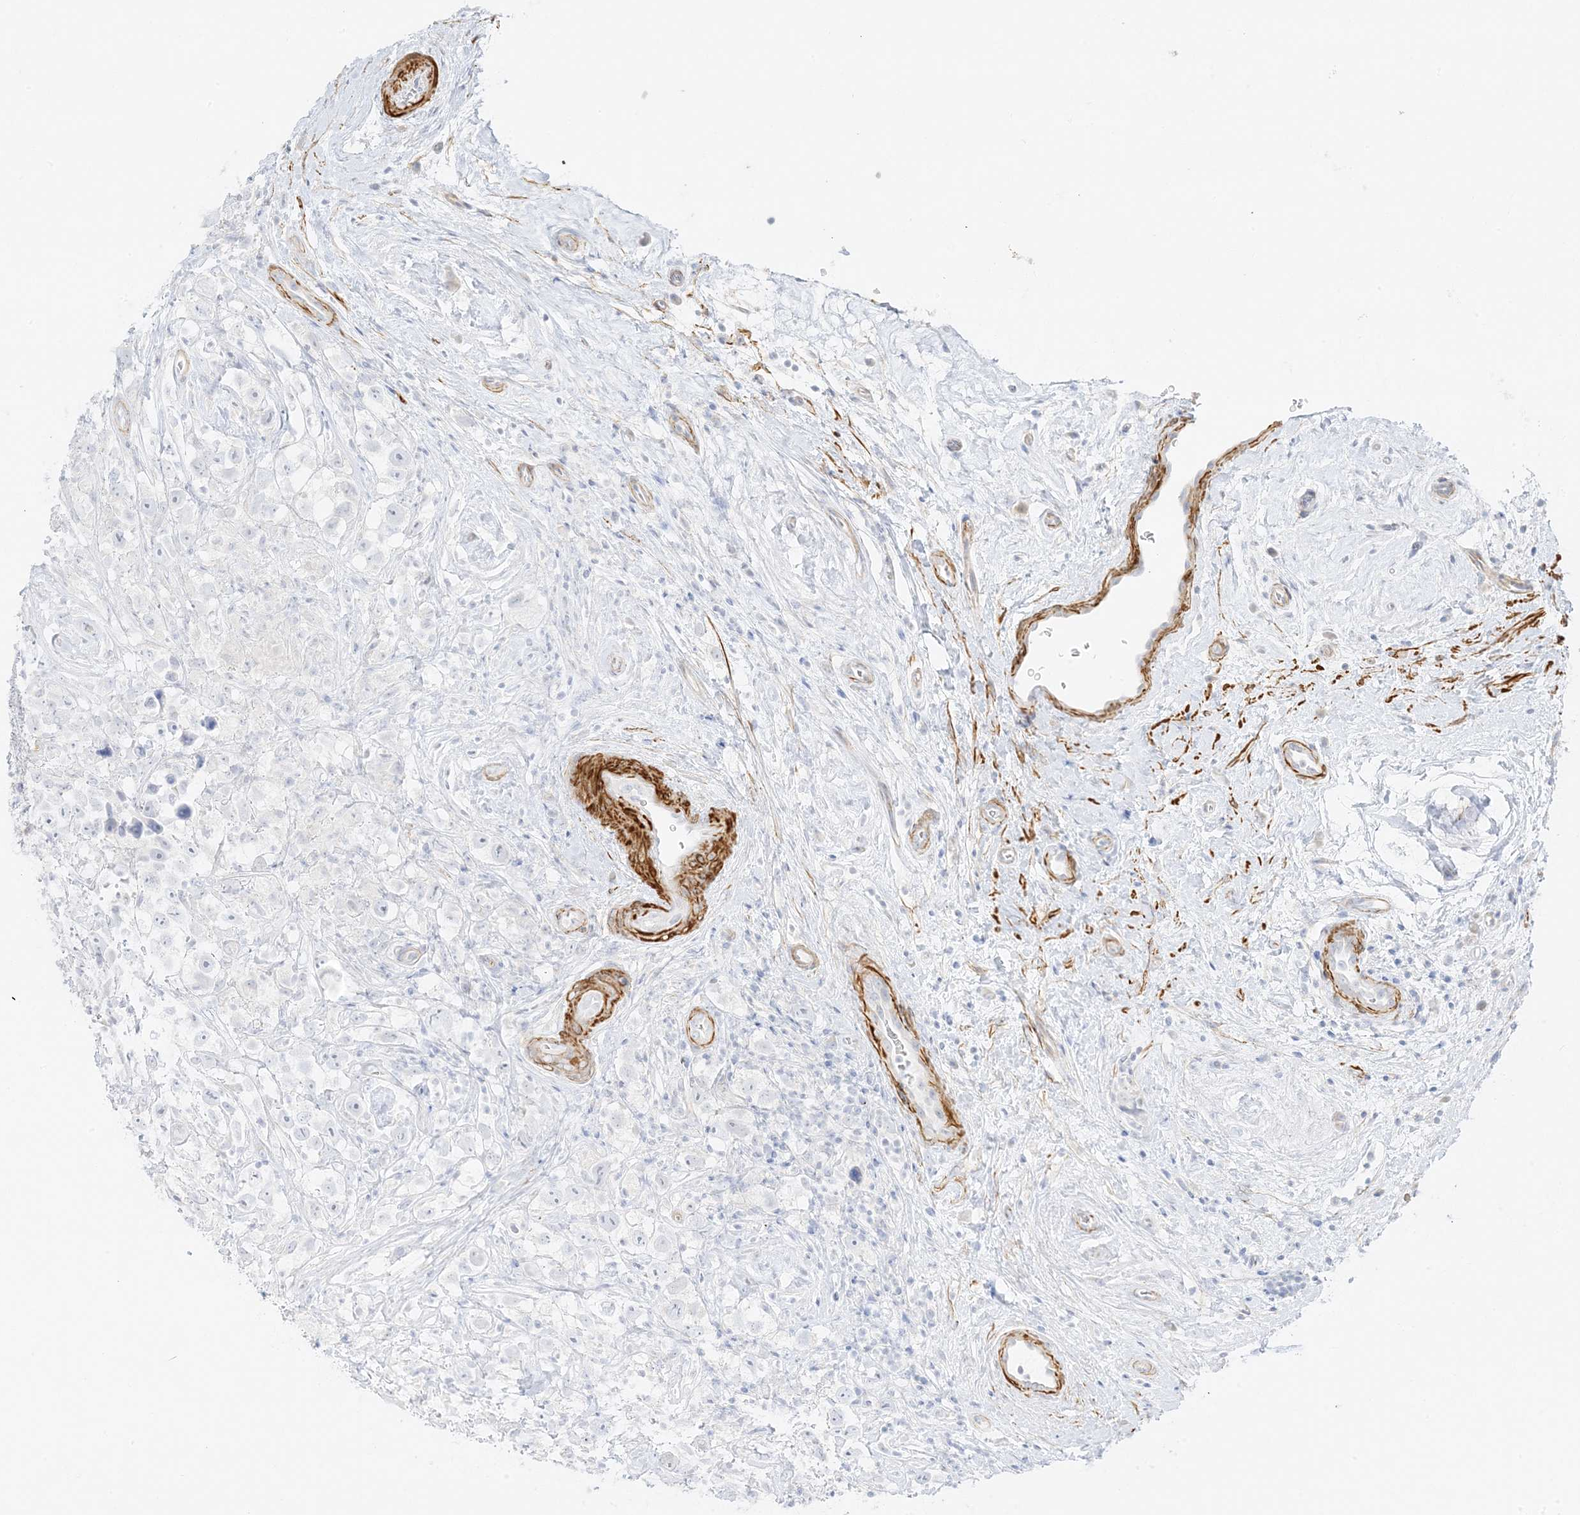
{"staining": {"intensity": "negative", "quantity": "none", "location": "none"}, "tissue": "testis cancer", "cell_type": "Tumor cells", "image_type": "cancer", "snomed": [{"axis": "morphology", "description": "Seminoma, NOS"}, {"axis": "topography", "description": "Testis"}], "caption": "Immunohistochemistry of testis cancer shows no positivity in tumor cells.", "gene": "SLC22A13", "patient": {"sex": "male", "age": 49}}